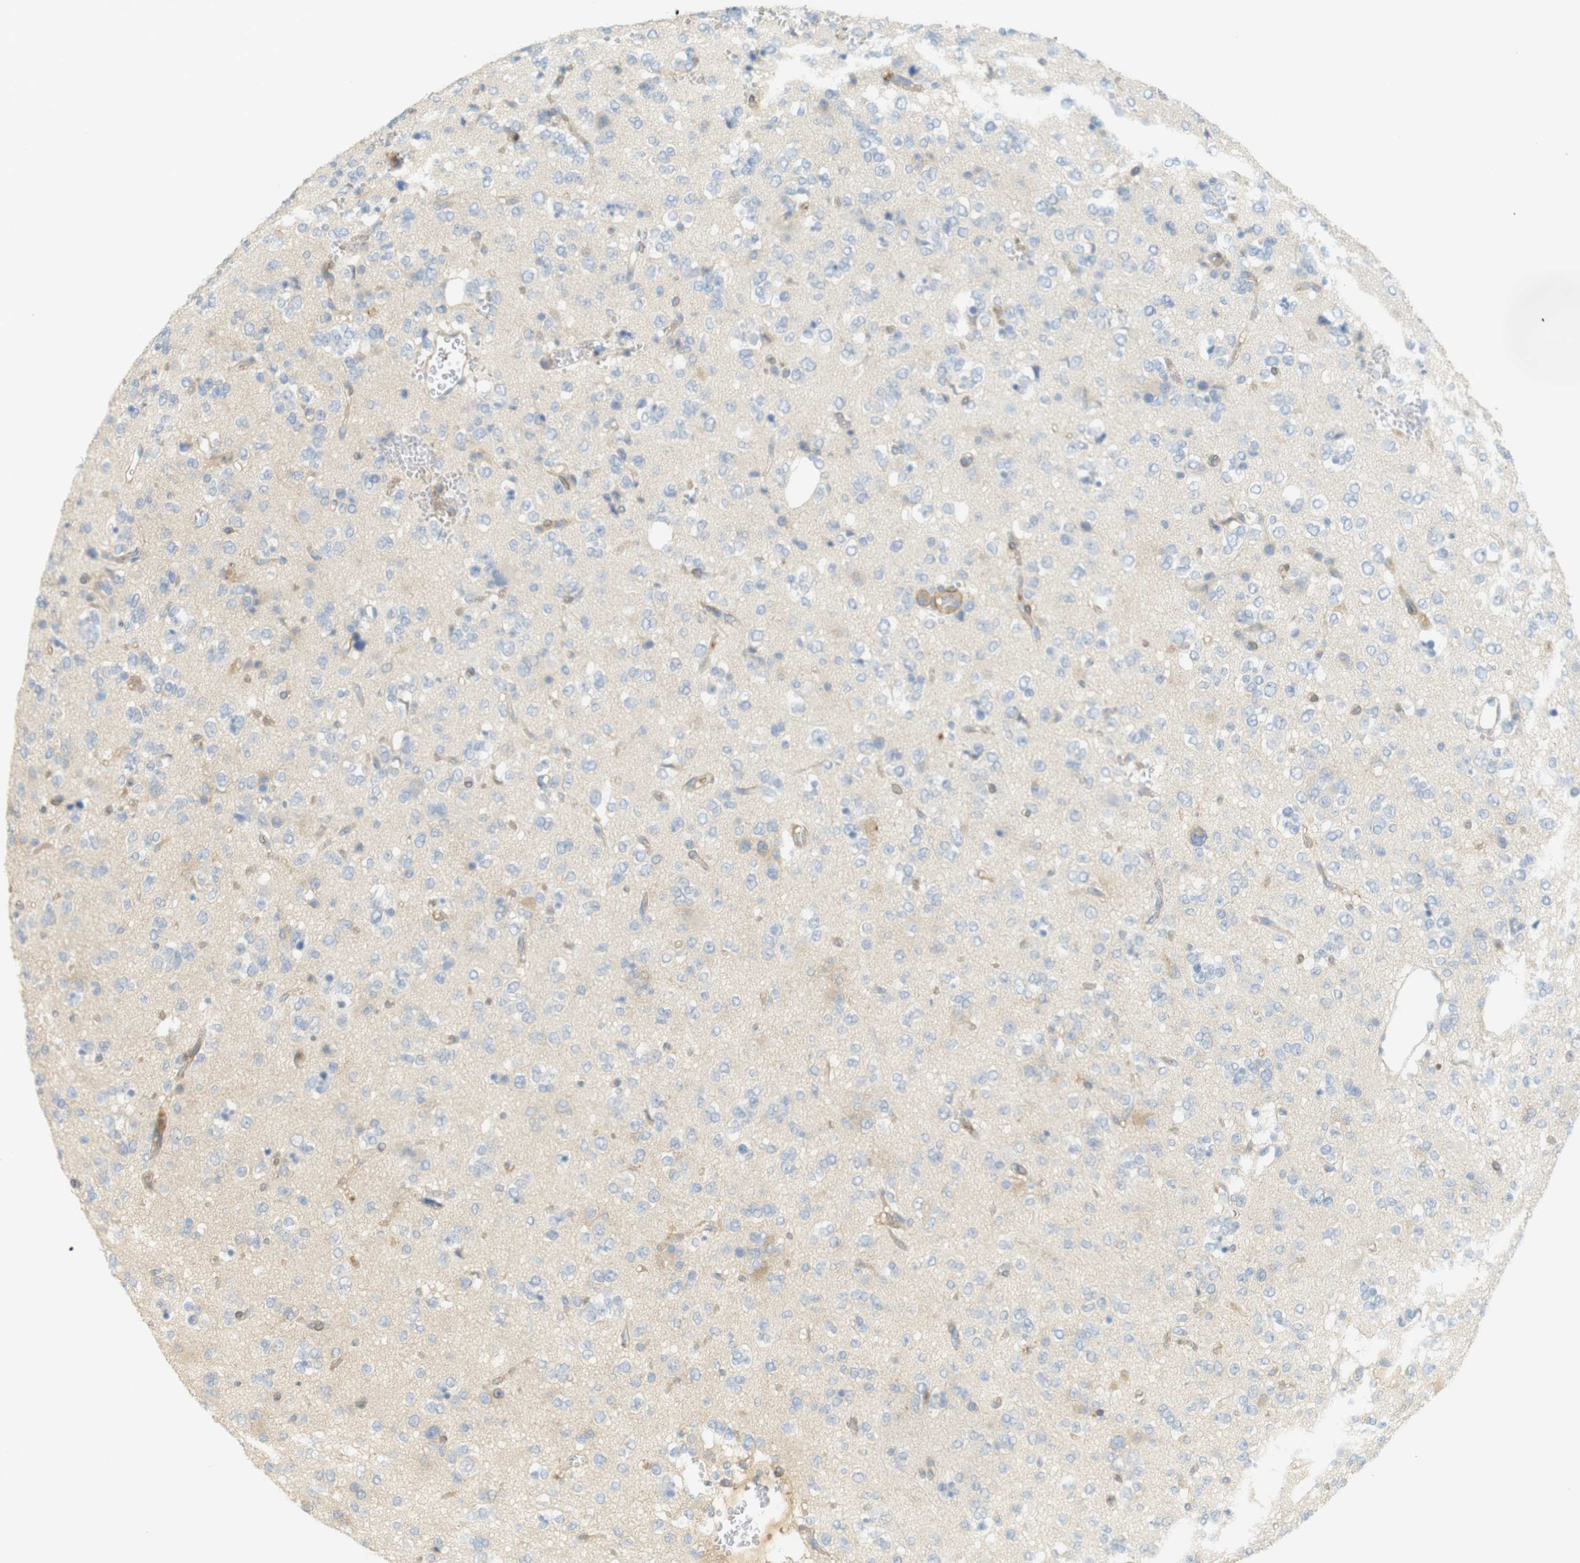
{"staining": {"intensity": "negative", "quantity": "none", "location": "none"}, "tissue": "glioma", "cell_type": "Tumor cells", "image_type": "cancer", "snomed": [{"axis": "morphology", "description": "Glioma, malignant, Low grade"}, {"axis": "topography", "description": "Brain"}], "caption": "Tumor cells are negative for protein expression in human glioma. The staining was performed using DAB (3,3'-diaminobenzidine) to visualize the protein expression in brown, while the nuclei were stained in blue with hematoxylin (Magnification: 20x).", "gene": "PDE3A", "patient": {"sex": "male", "age": 38}}